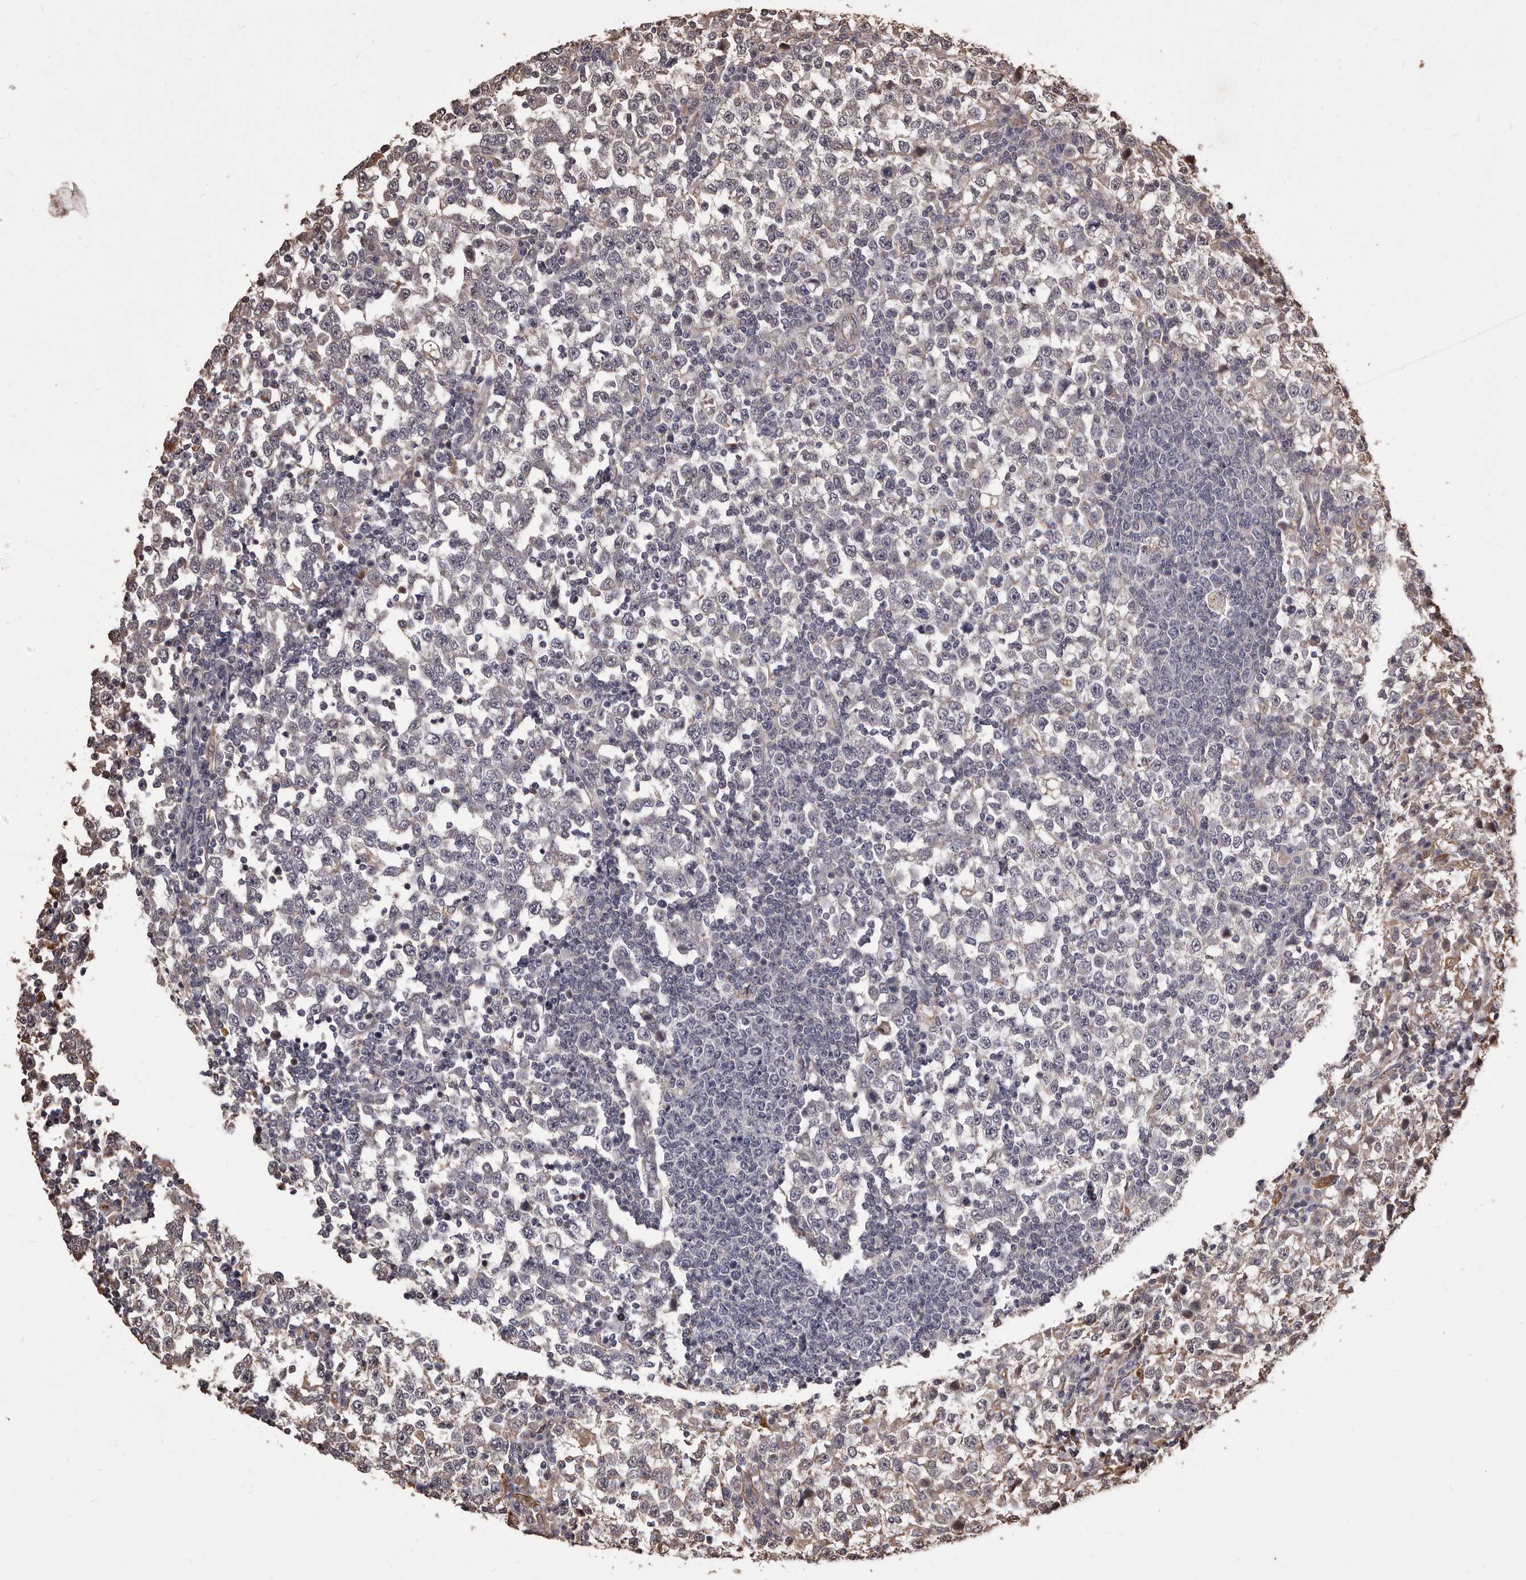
{"staining": {"intensity": "negative", "quantity": "none", "location": "none"}, "tissue": "testis cancer", "cell_type": "Tumor cells", "image_type": "cancer", "snomed": [{"axis": "morphology", "description": "Seminoma, NOS"}, {"axis": "topography", "description": "Testis"}], "caption": "Testis cancer (seminoma) was stained to show a protein in brown. There is no significant staining in tumor cells.", "gene": "ALPK1", "patient": {"sex": "male", "age": 65}}